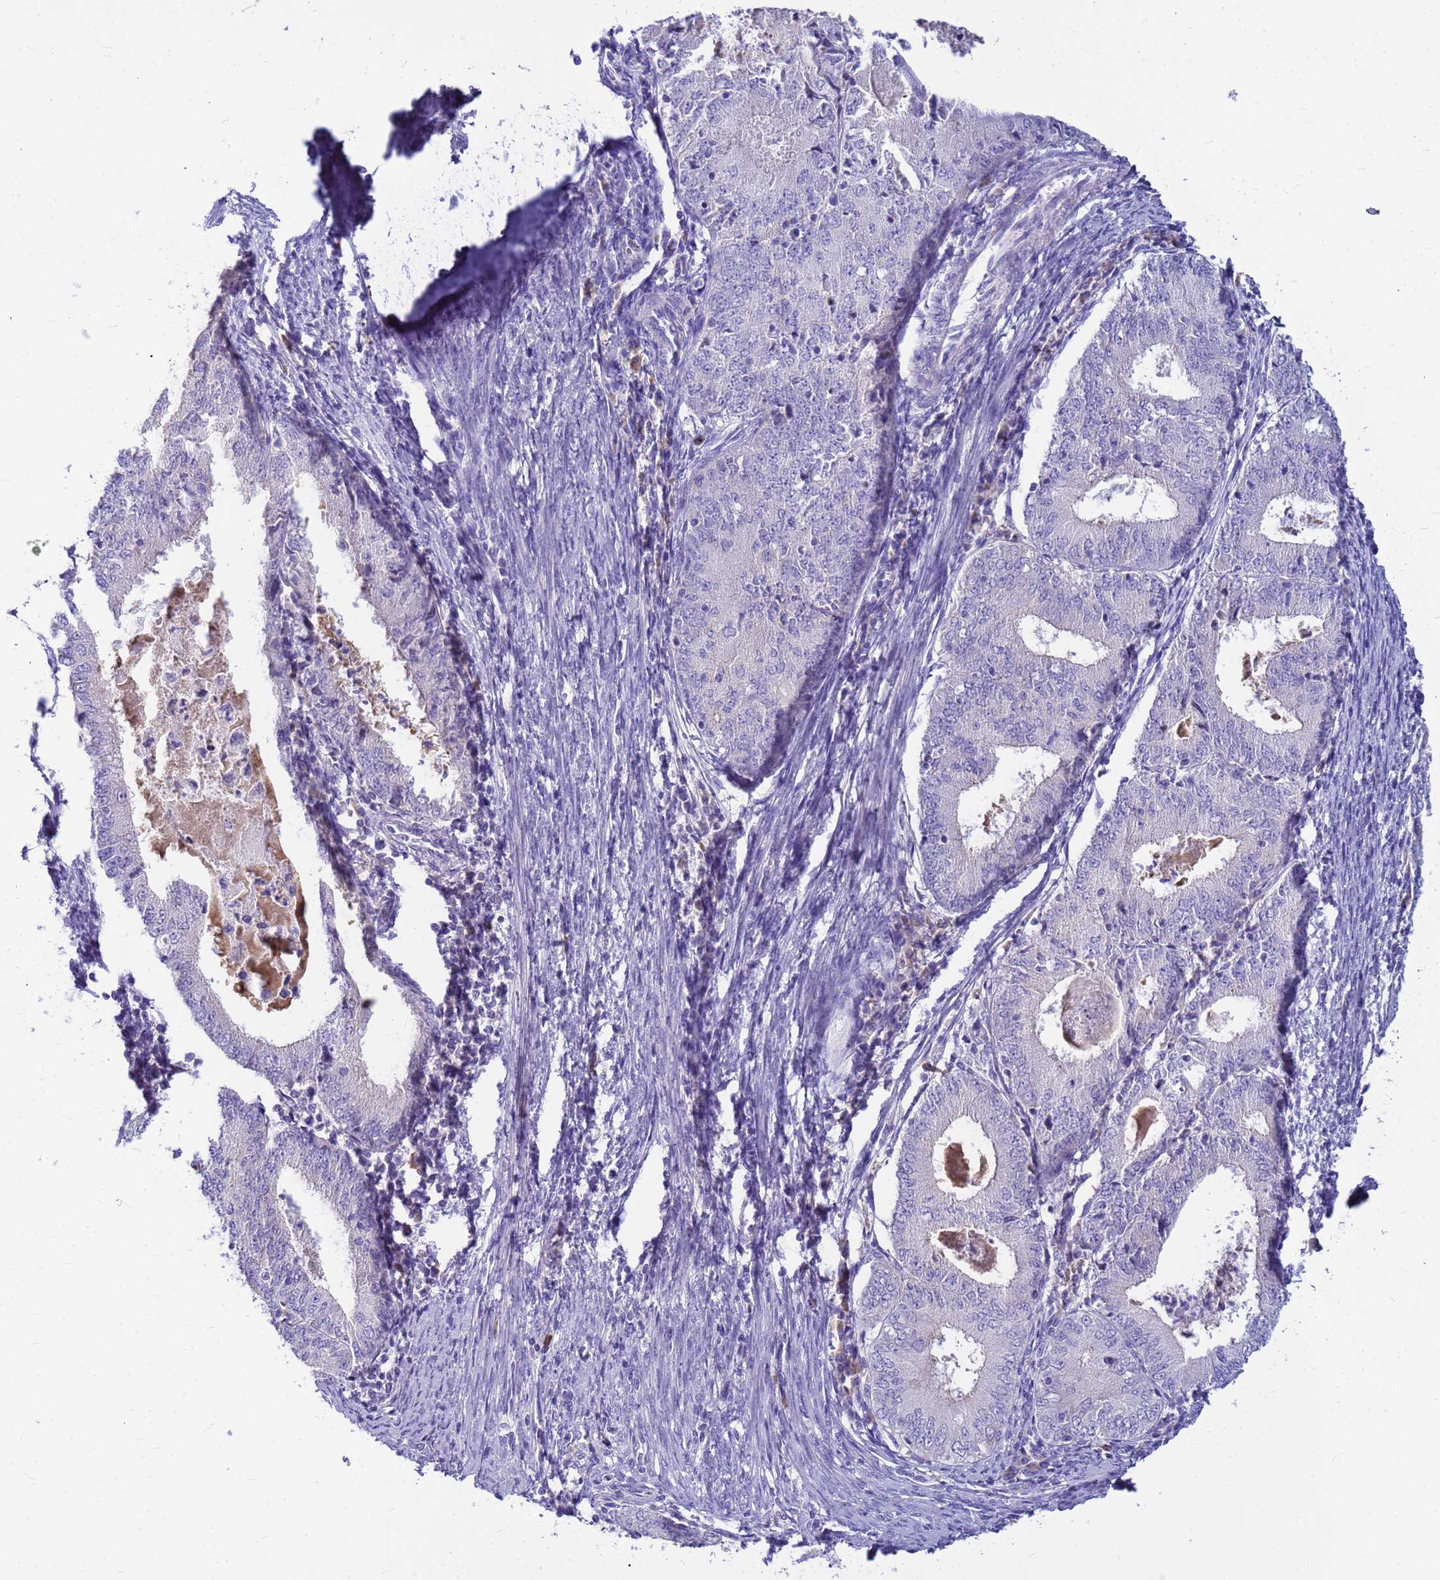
{"staining": {"intensity": "negative", "quantity": "none", "location": "none"}, "tissue": "endometrial cancer", "cell_type": "Tumor cells", "image_type": "cancer", "snomed": [{"axis": "morphology", "description": "Adenocarcinoma, NOS"}, {"axis": "topography", "description": "Endometrium"}], "caption": "A micrograph of adenocarcinoma (endometrial) stained for a protein demonstrates no brown staining in tumor cells. The staining is performed using DAB brown chromogen with nuclei counter-stained in using hematoxylin.", "gene": "DPRX", "patient": {"sex": "female", "age": 57}}